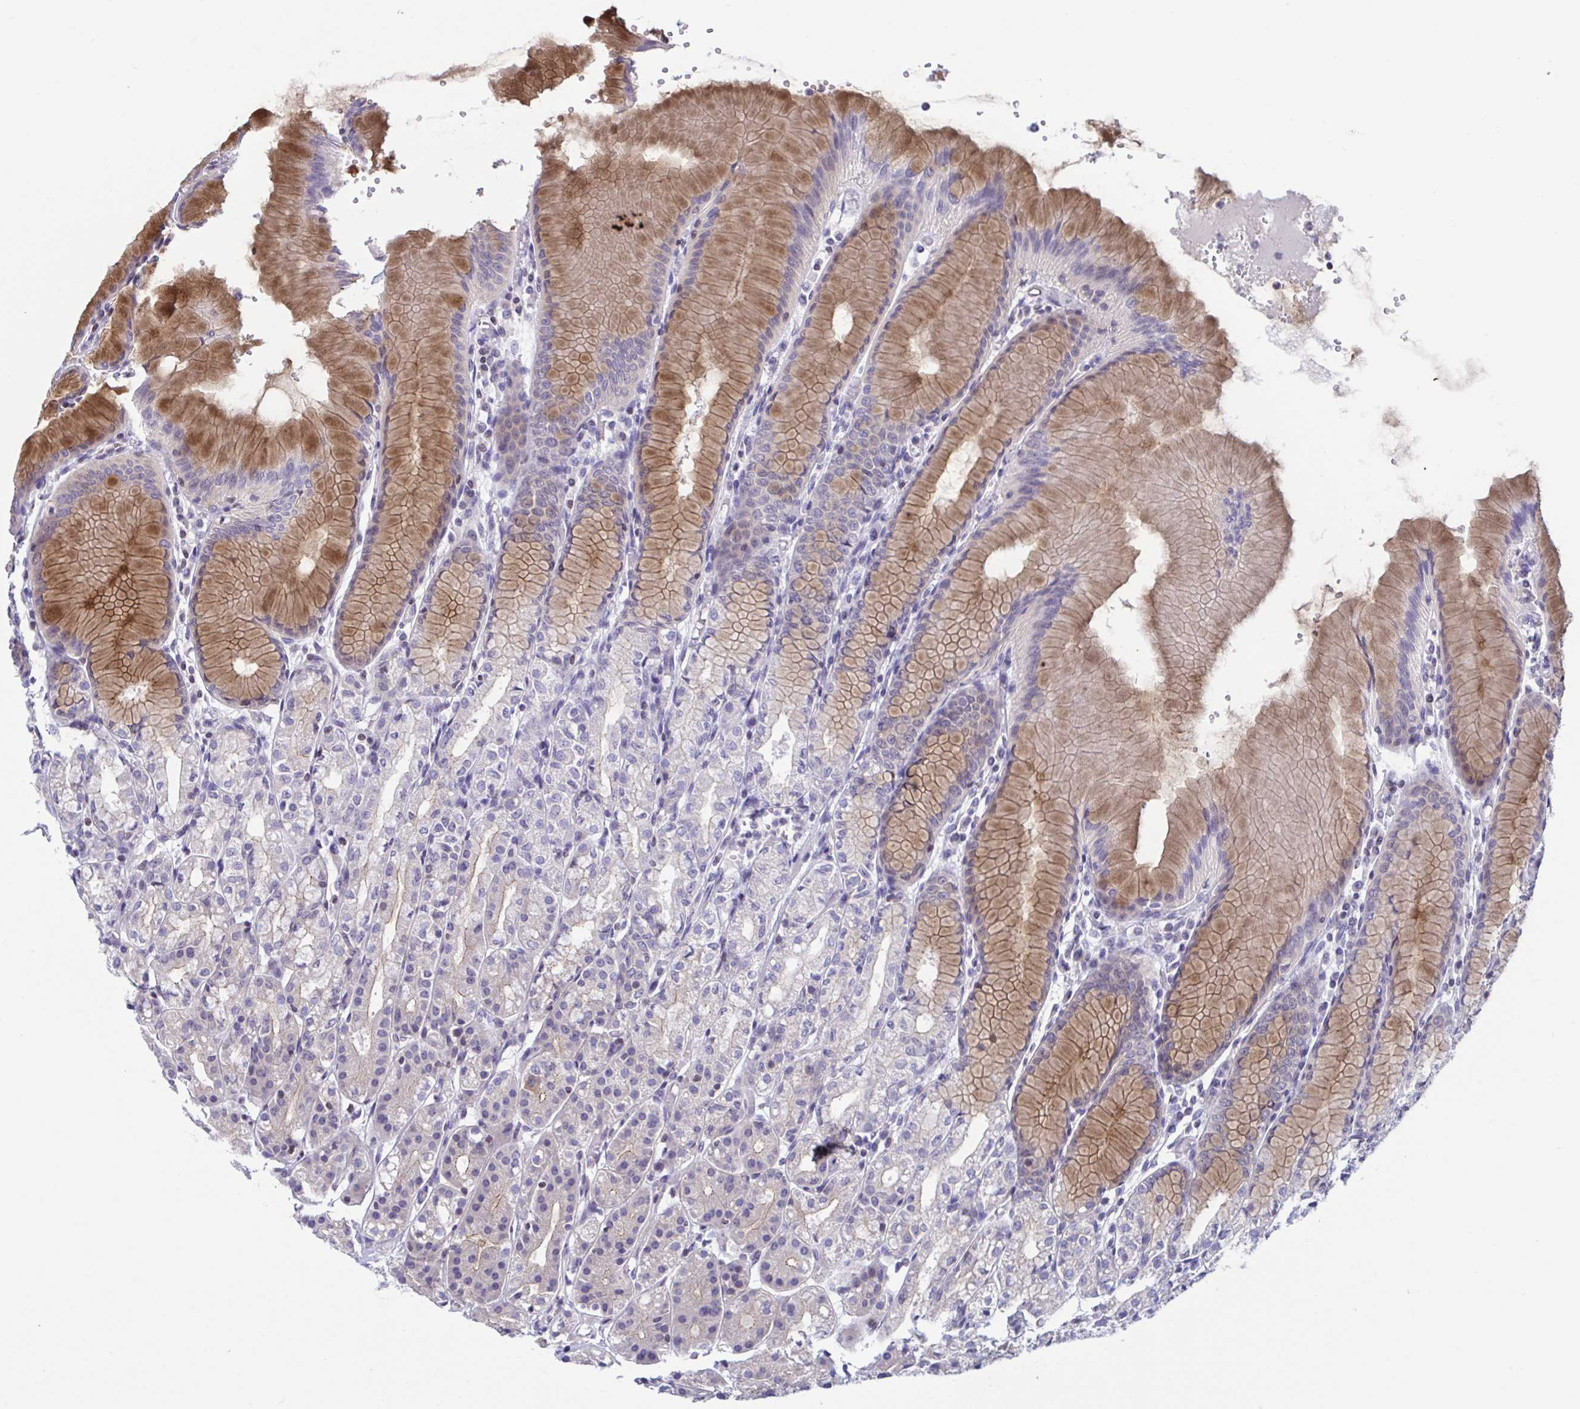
{"staining": {"intensity": "moderate", "quantity": "25%-75%", "location": "cytoplasmic/membranous"}, "tissue": "stomach", "cell_type": "Glandular cells", "image_type": "normal", "snomed": [{"axis": "morphology", "description": "Normal tissue, NOS"}, {"axis": "topography", "description": "Stomach"}], "caption": "Brown immunohistochemical staining in unremarkable human stomach shows moderate cytoplasmic/membranous positivity in approximately 25%-75% of glandular cells. Using DAB (3,3'-diaminobenzidine) (brown) and hematoxylin (blue) stains, captured at high magnification using brightfield microscopy.", "gene": "SNX11", "patient": {"sex": "female", "age": 57}}